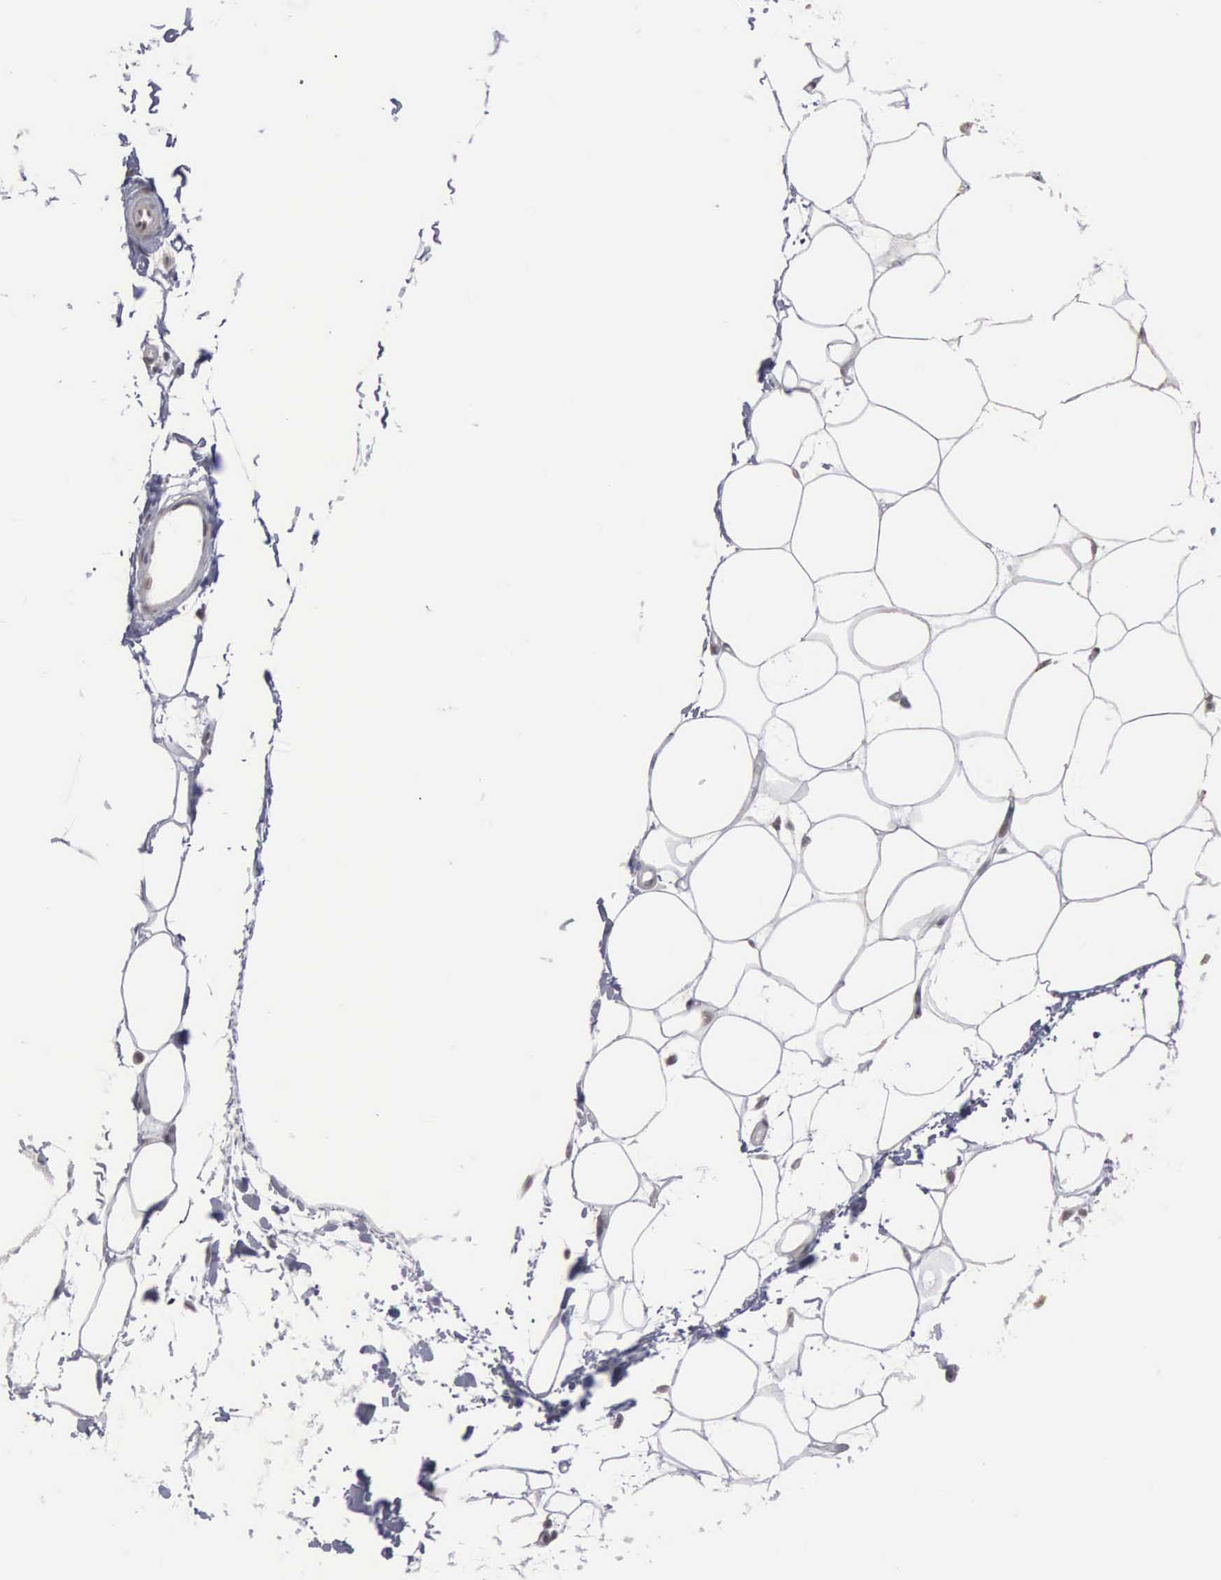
{"staining": {"intensity": "negative", "quantity": "none", "location": "none"}, "tissue": "adipose tissue", "cell_type": "Adipocytes", "image_type": "normal", "snomed": [{"axis": "morphology", "description": "Normal tissue, NOS"}, {"axis": "topography", "description": "Breast"}], "caption": "The photomicrograph reveals no staining of adipocytes in benign adipose tissue. (DAB (3,3'-diaminobenzidine) immunohistochemistry, high magnification).", "gene": "UPB1", "patient": {"sex": "female", "age": 45}}